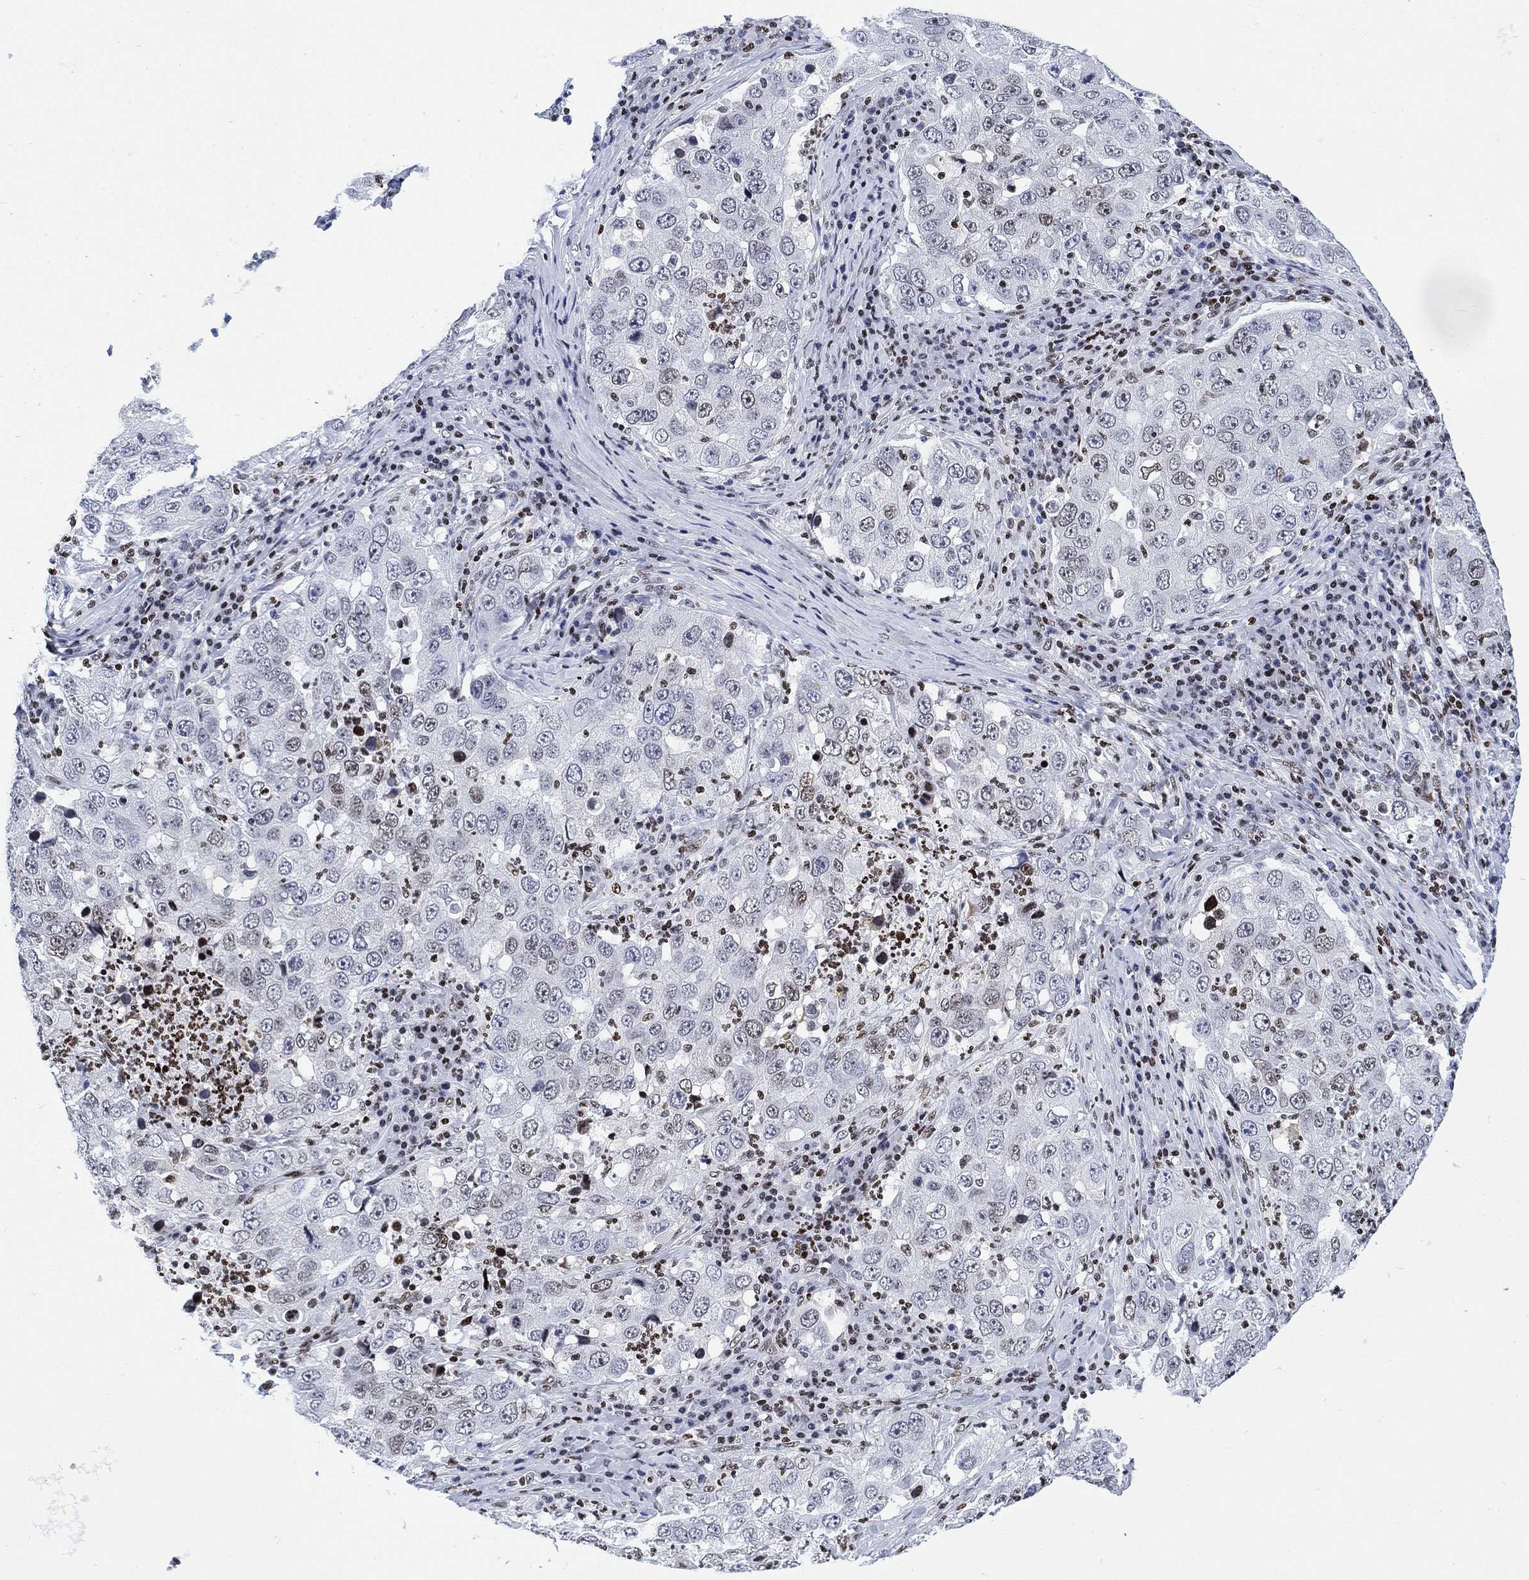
{"staining": {"intensity": "negative", "quantity": "none", "location": "none"}, "tissue": "lung cancer", "cell_type": "Tumor cells", "image_type": "cancer", "snomed": [{"axis": "morphology", "description": "Adenocarcinoma, NOS"}, {"axis": "topography", "description": "Lung"}], "caption": "This is an immunohistochemistry image of human lung cancer (adenocarcinoma). There is no positivity in tumor cells.", "gene": "H1-10", "patient": {"sex": "male", "age": 73}}